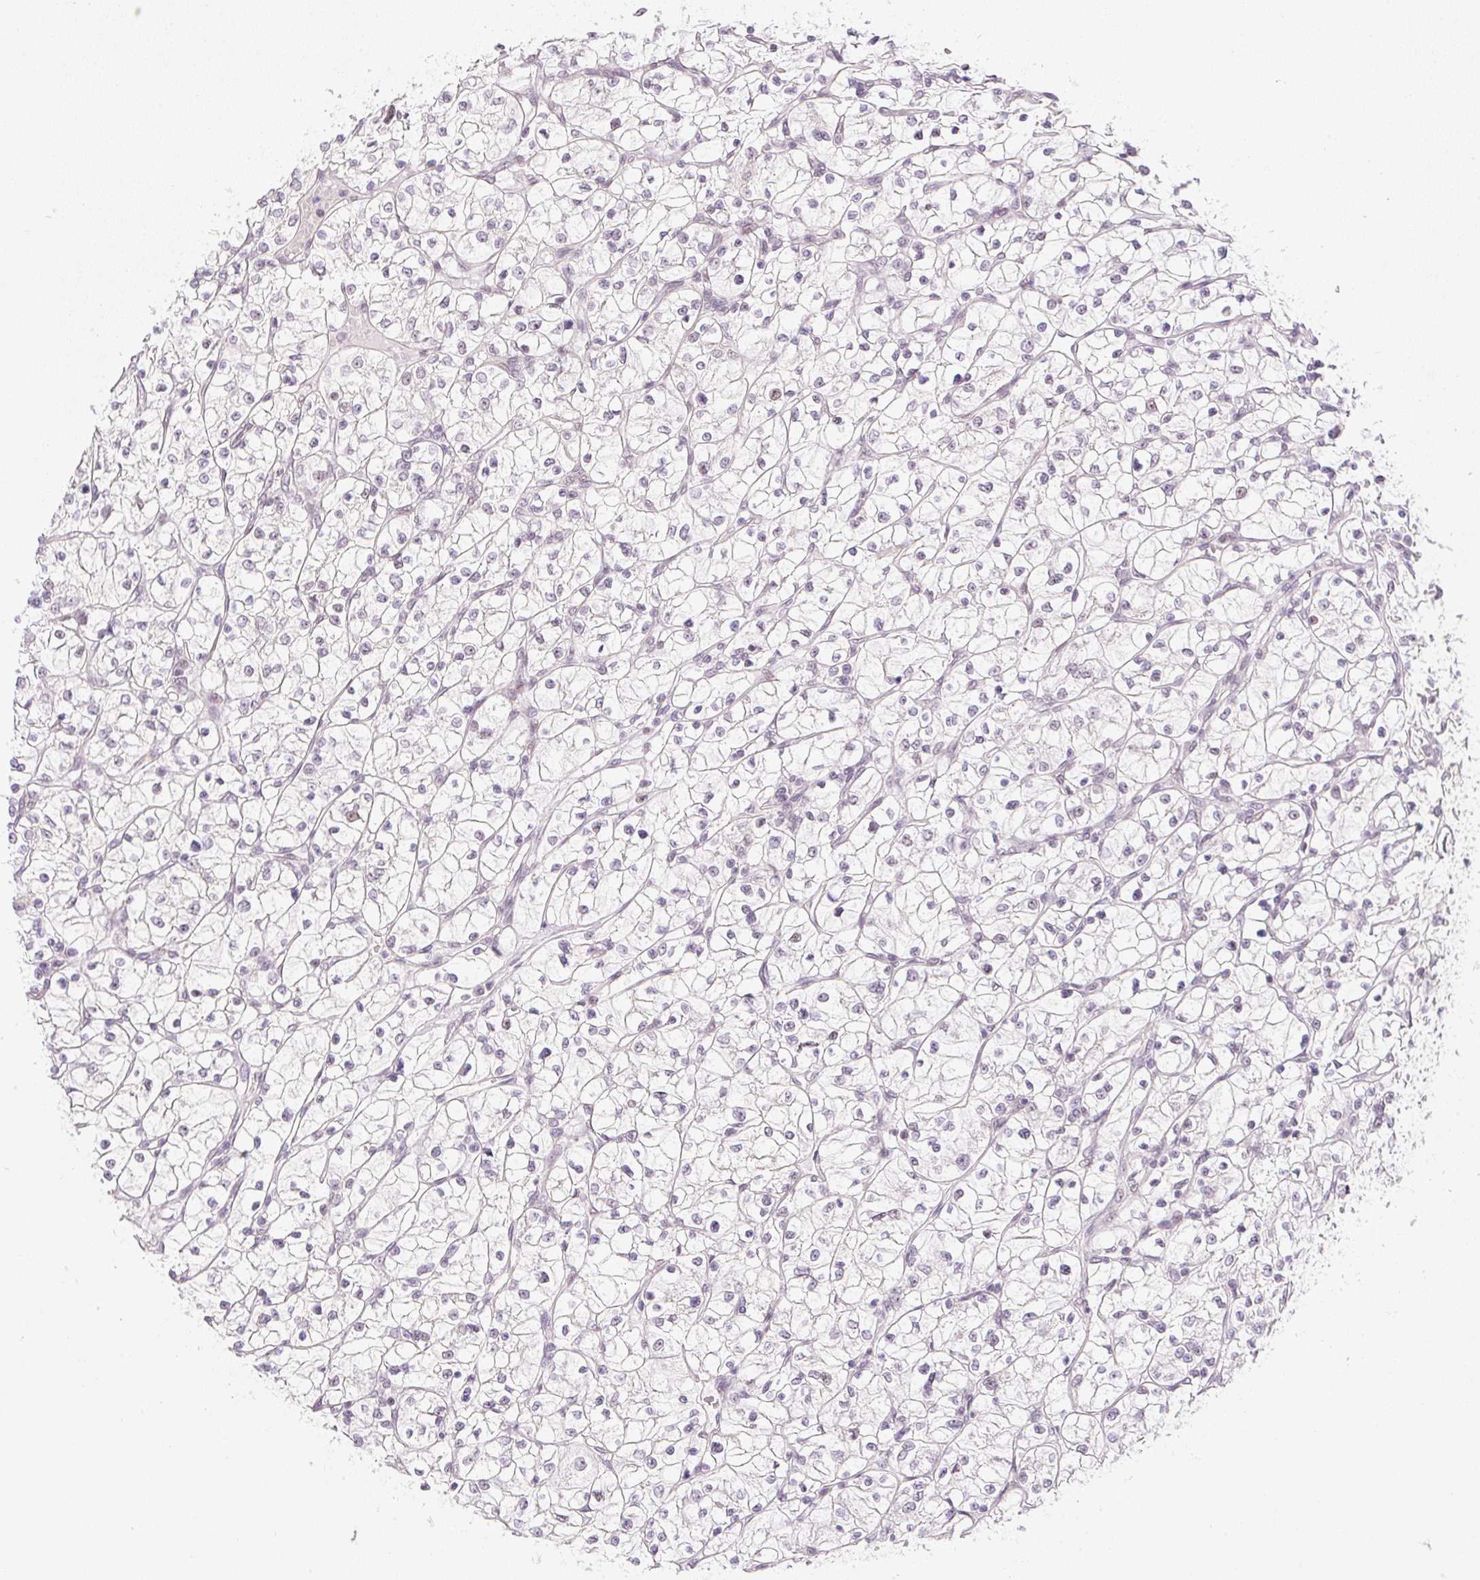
{"staining": {"intensity": "negative", "quantity": "none", "location": "none"}, "tissue": "renal cancer", "cell_type": "Tumor cells", "image_type": "cancer", "snomed": [{"axis": "morphology", "description": "Adenocarcinoma, NOS"}, {"axis": "topography", "description": "Kidney"}], "caption": "High power microscopy micrograph of an immunohistochemistry (IHC) image of renal adenocarcinoma, revealing no significant expression in tumor cells.", "gene": "DPPA4", "patient": {"sex": "female", "age": 64}}